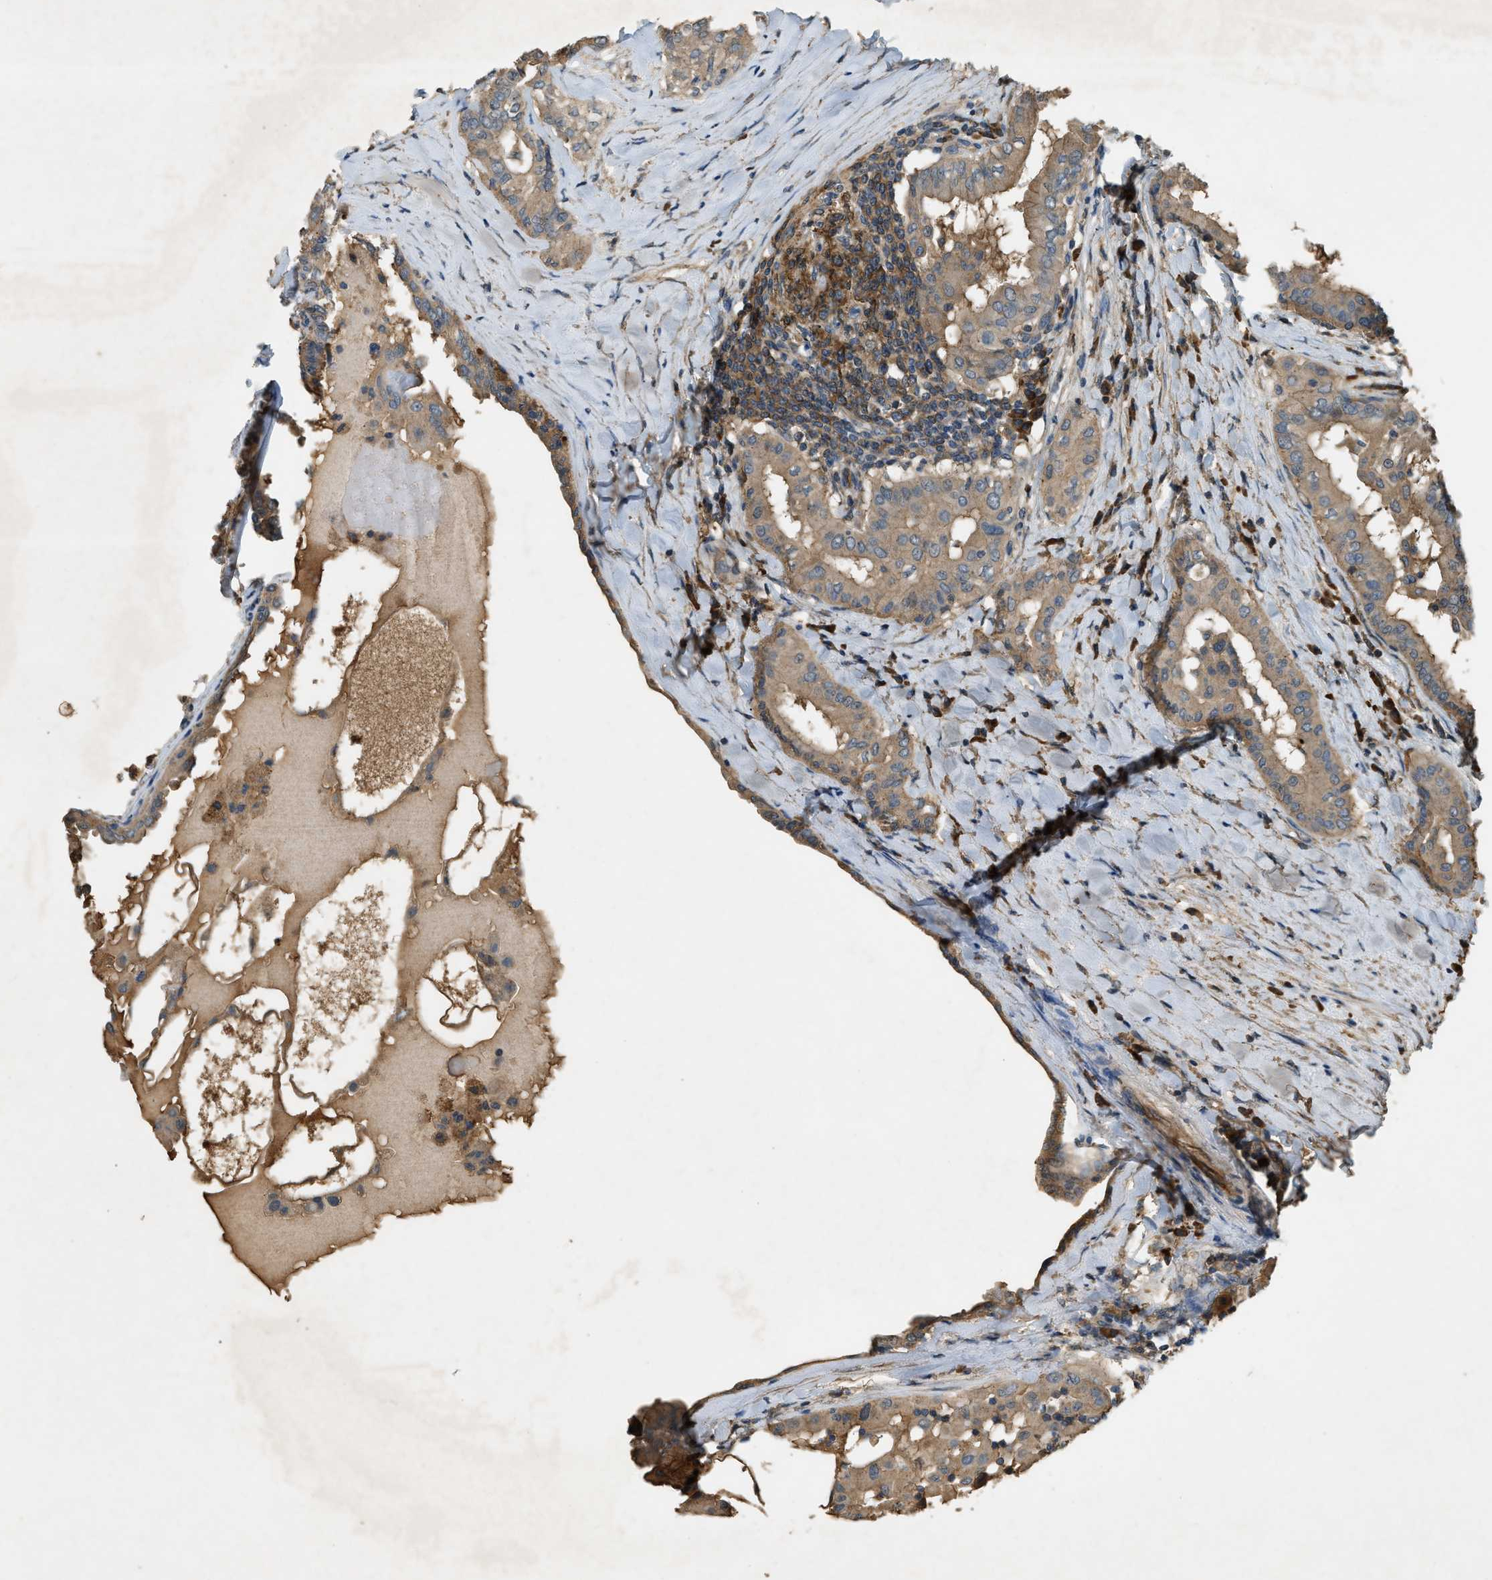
{"staining": {"intensity": "weak", "quantity": ">75%", "location": "cytoplasmic/membranous"}, "tissue": "thyroid cancer", "cell_type": "Tumor cells", "image_type": "cancer", "snomed": [{"axis": "morphology", "description": "Papillary adenocarcinoma, NOS"}, {"axis": "topography", "description": "Thyroid gland"}], "caption": "A high-resolution histopathology image shows immunohistochemistry (IHC) staining of papillary adenocarcinoma (thyroid), which reveals weak cytoplasmic/membranous expression in approximately >75% of tumor cells. Immunohistochemistry (ihc) stains the protein of interest in brown and the nuclei are stained blue.", "gene": "CFLAR", "patient": {"sex": "male", "age": 33}}